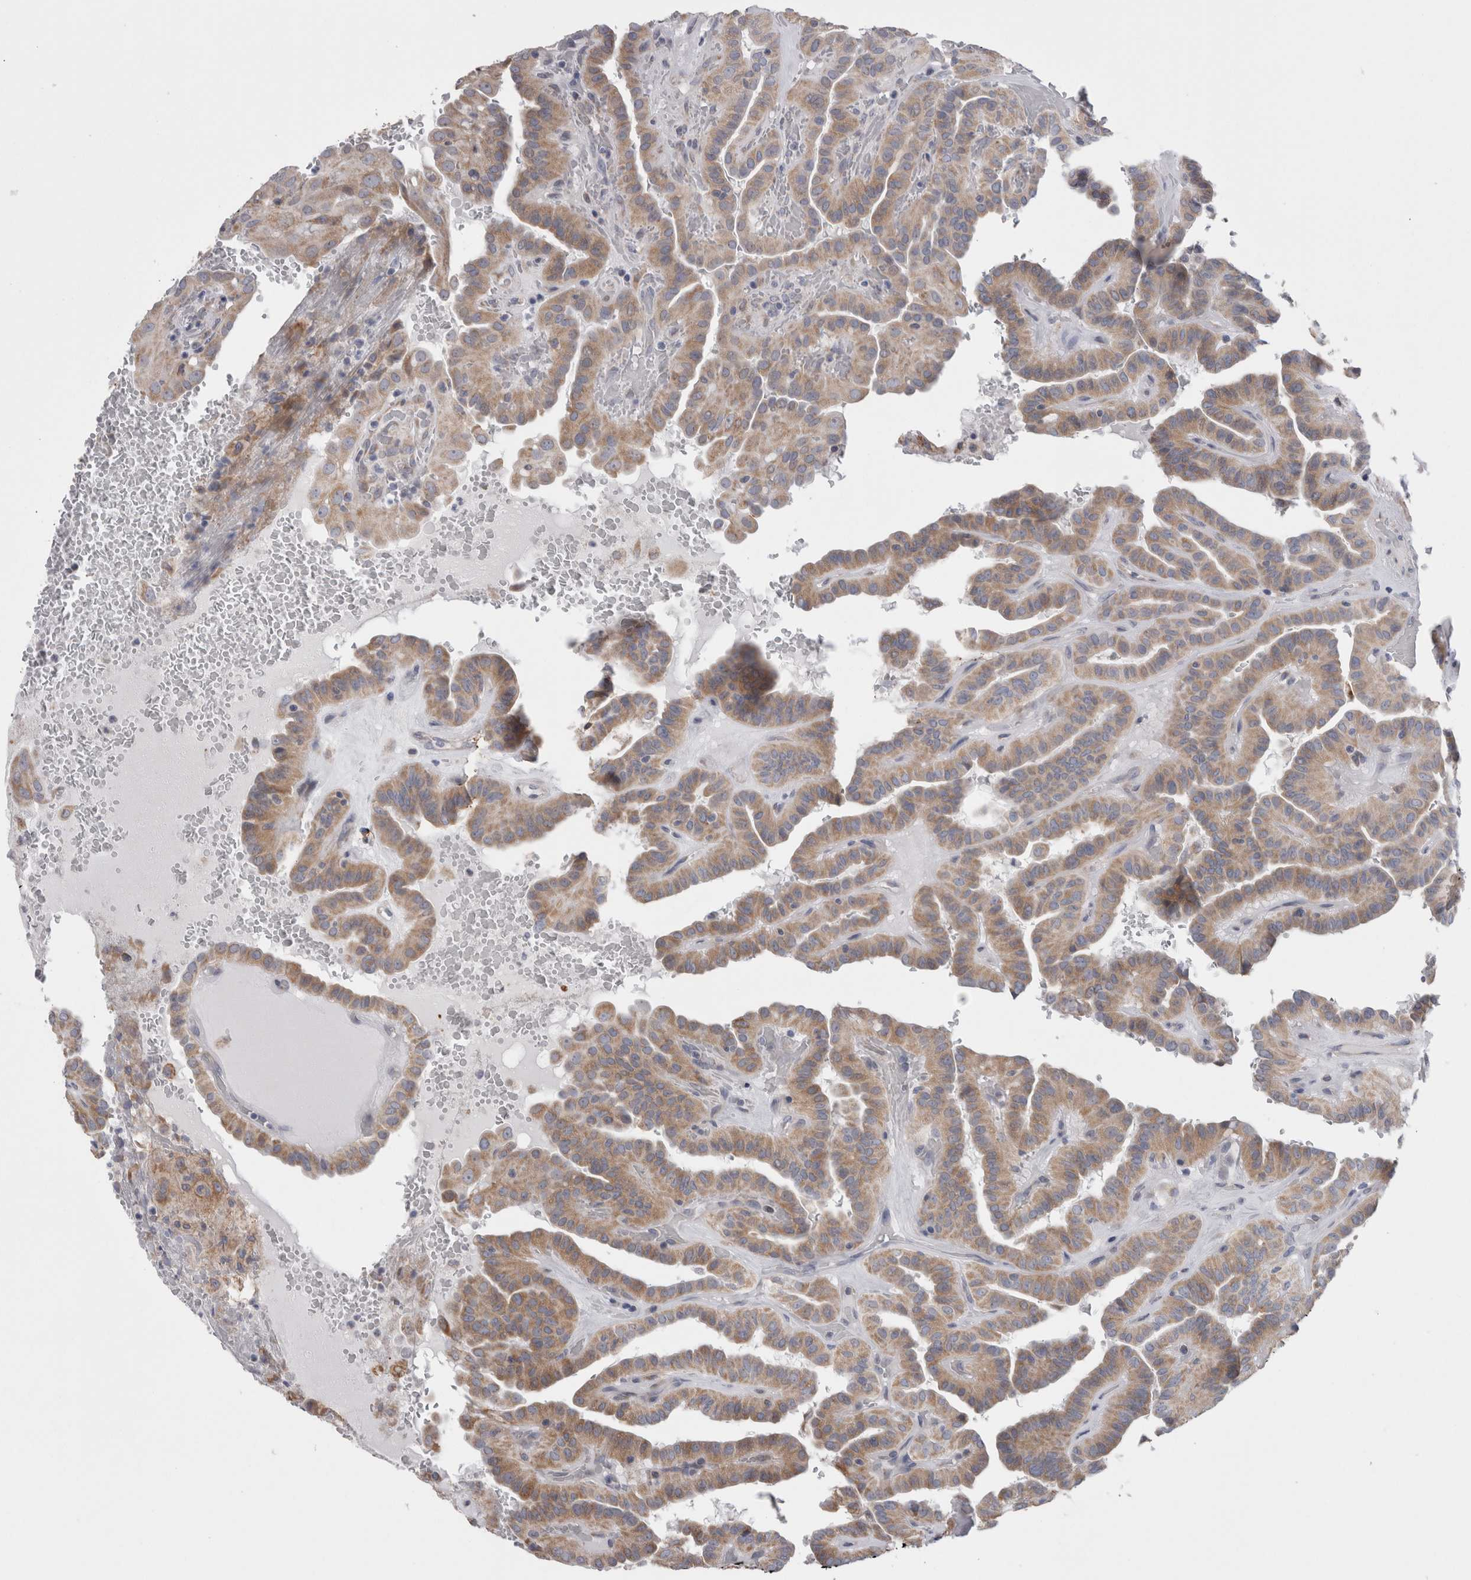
{"staining": {"intensity": "moderate", "quantity": ">75%", "location": "cytoplasmic/membranous"}, "tissue": "thyroid cancer", "cell_type": "Tumor cells", "image_type": "cancer", "snomed": [{"axis": "morphology", "description": "Papillary adenocarcinoma, NOS"}, {"axis": "topography", "description": "Thyroid gland"}], "caption": "Human thyroid cancer (papillary adenocarcinoma) stained with a brown dye exhibits moderate cytoplasmic/membranous positive staining in approximately >75% of tumor cells.", "gene": "GDAP1", "patient": {"sex": "male", "age": 77}}